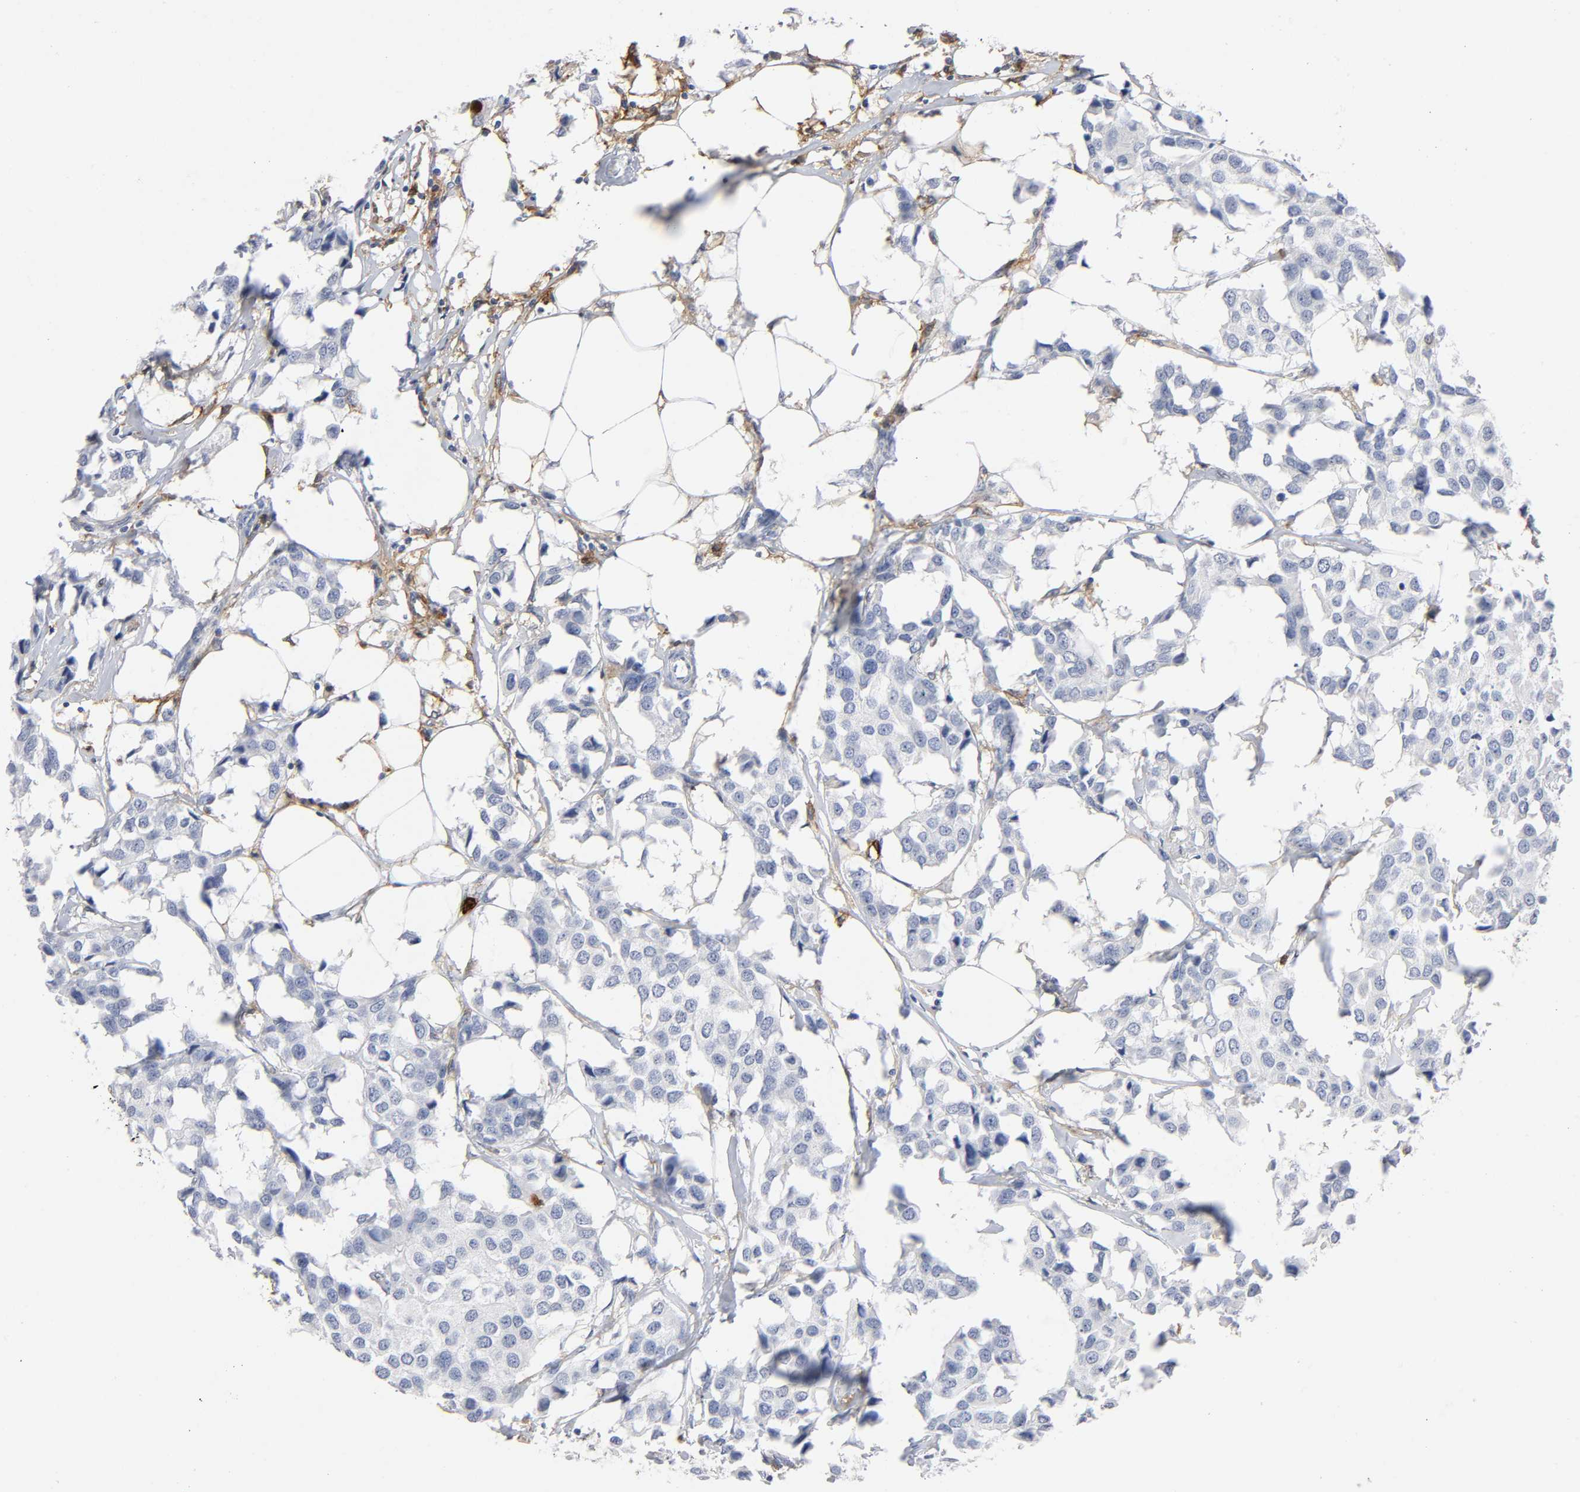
{"staining": {"intensity": "negative", "quantity": "none", "location": "none"}, "tissue": "breast cancer", "cell_type": "Tumor cells", "image_type": "cancer", "snomed": [{"axis": "morphology", "description": "Duct carcinoma"}, {"axis": "topography", "description": "Breast"}], "caption": "The IHC histopathology image has no significant staining in tumor cells of breast invasive ductal carcinoma tissue.", "gene": "LYN", "patient": {"sex": "female", "age": 80}}